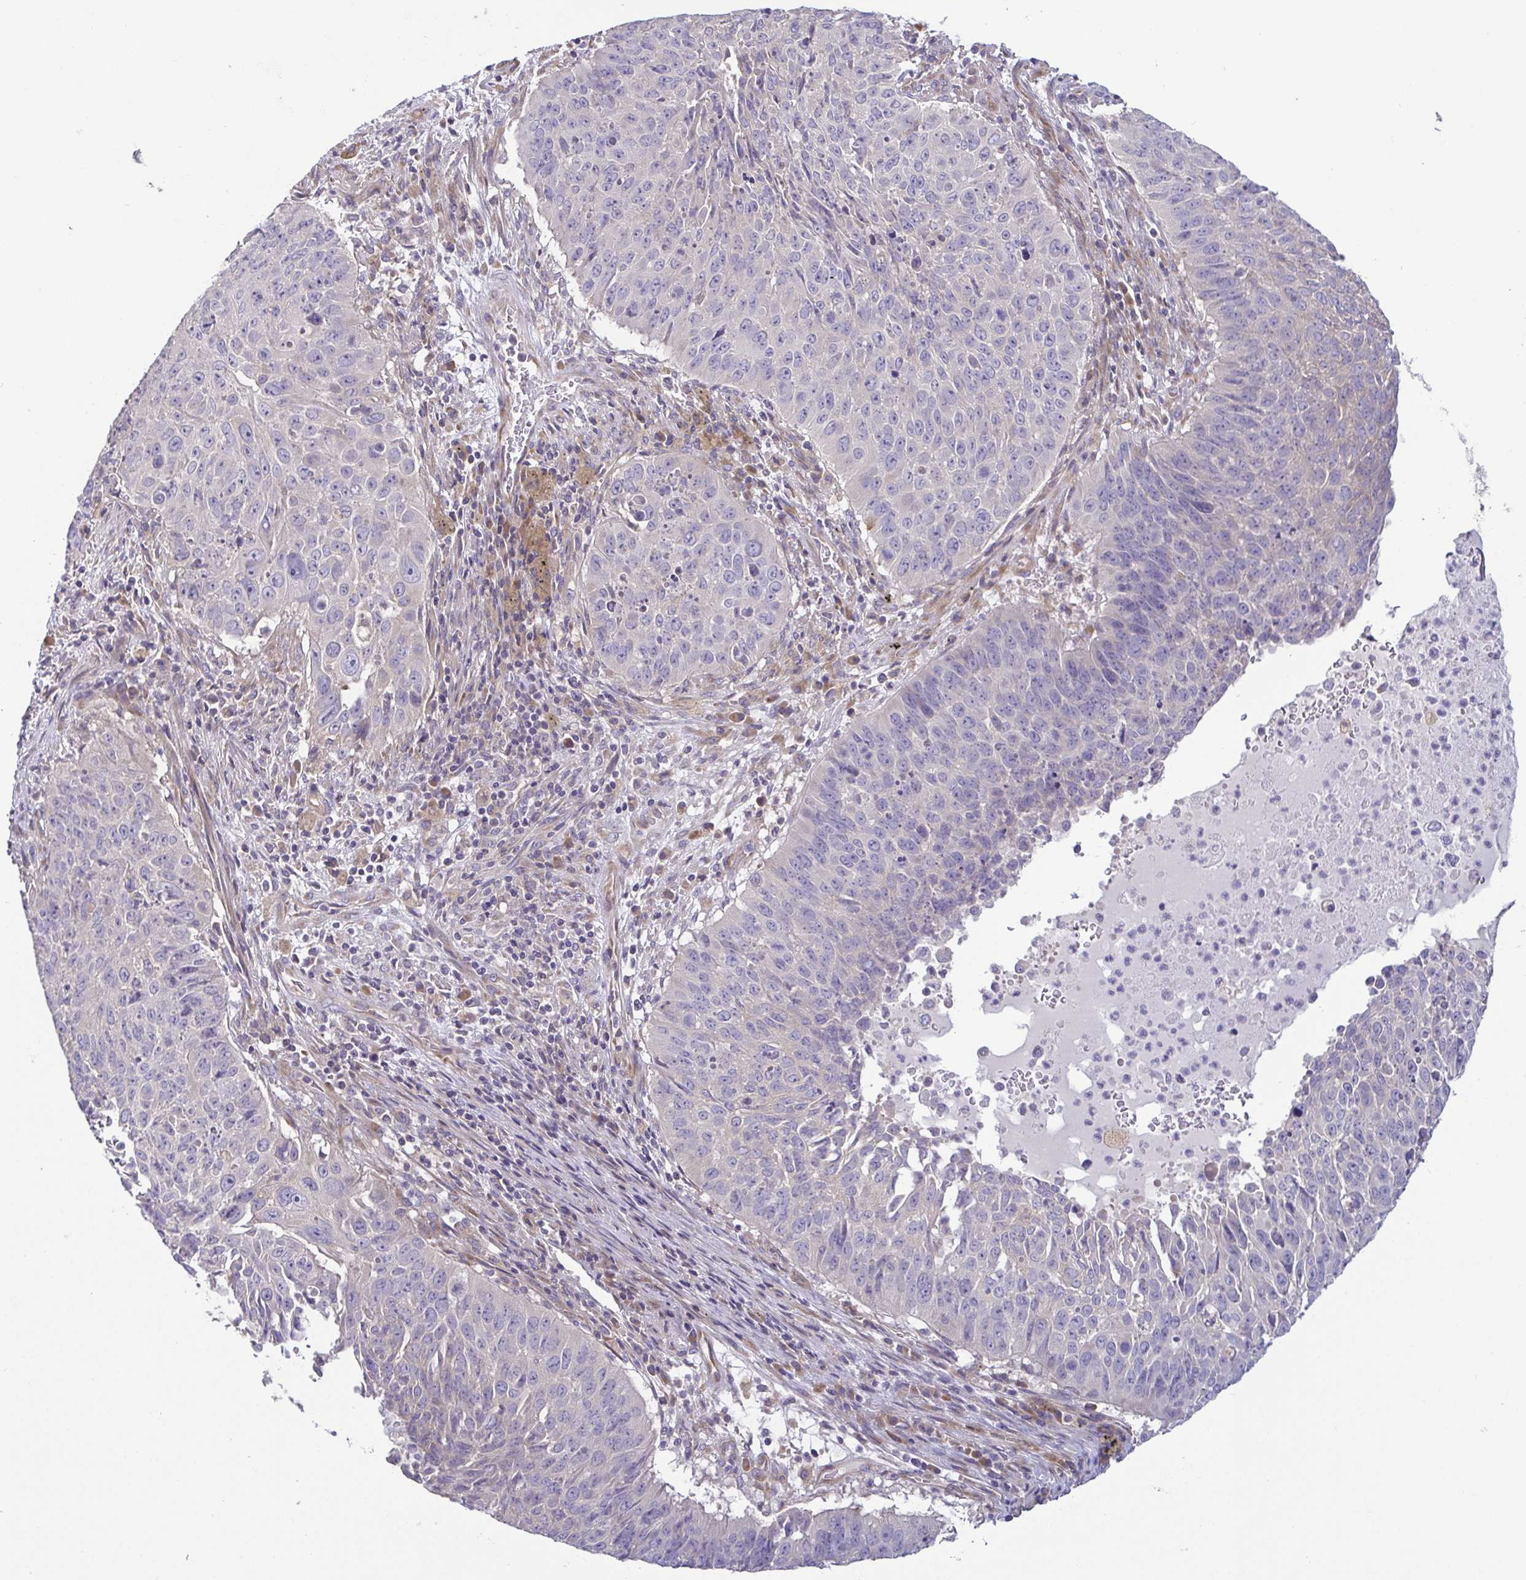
{"staining": {"intensity": "negative", "quantity": "none", "location": "none"}, "tissue": "lung cancer", "cell_type": "Tumor cells", "image_type": "cancer", "snomed": [{"axis": "morphology", "description": "Normal tissue, NOS"}, {"axis": "morphology", "description": "Squamous cell carcinoma, NOS"}, {"axis": "topography", "description": "Bronchus"}, {"axis": "topography", "description": "Lung"}], "caption": "DAB immunohistochemical staining of human lung cancer reveals no significant staining in tumor cells.", "gene": "LMF2", "patient": {"sex": "male", "age": 64}}